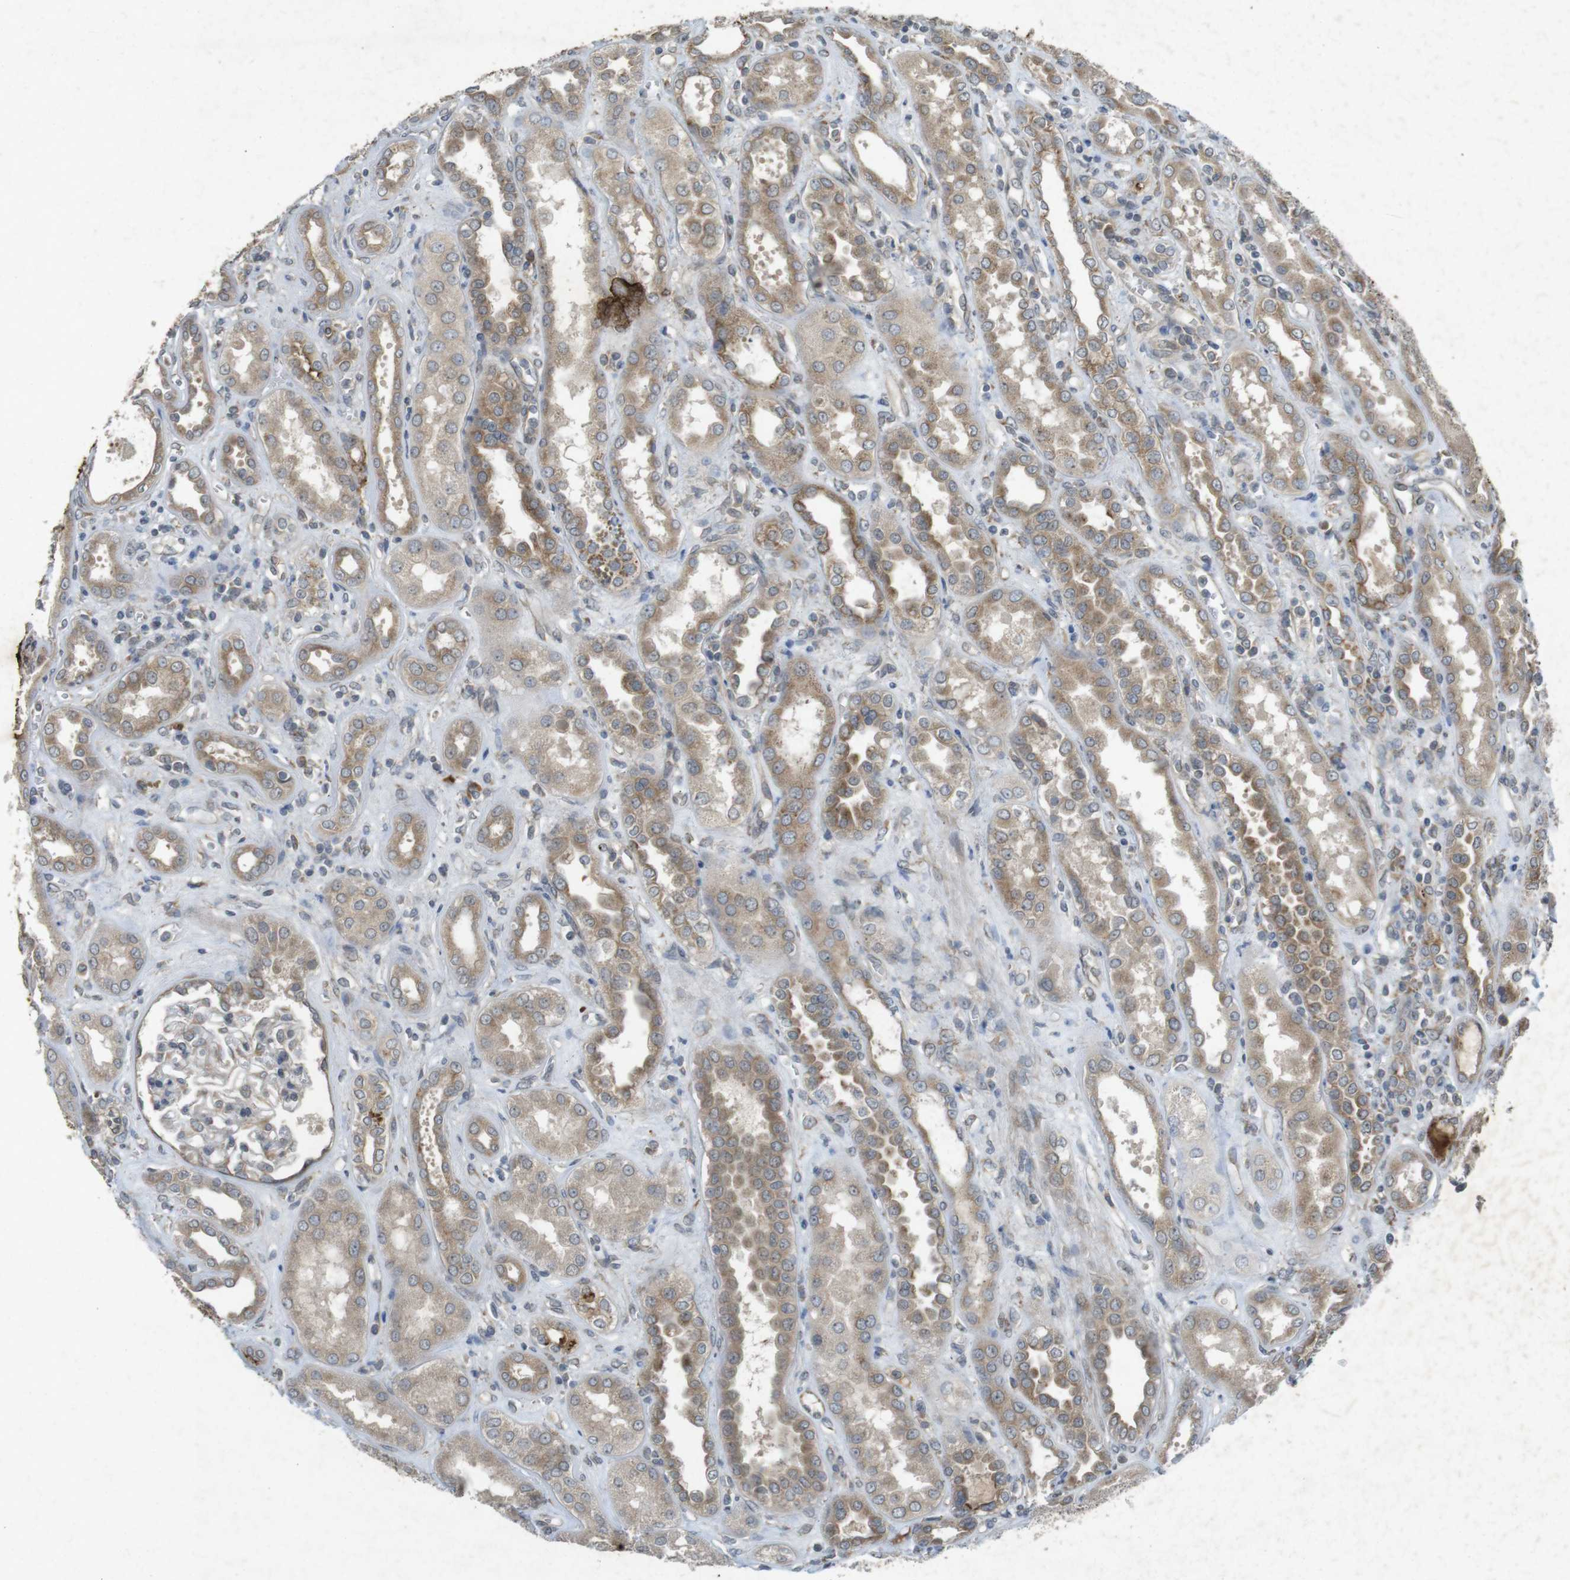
{"staining": {"intensity": "weak", "quantity": "<25%", "location": "cytoplasmic/membranous"}, "tissue": "kidney", "cell_type": "Cells in glomeruli", "image_type": "normal", "snomed": [{"axis": "morphology", "description": "Normal tissue, NOS"}, {"axis": "topography", "description": "Kidney"}], "caption": "Immunohistochemistry image of unremarkable kidney stained for a protein (brown), which shows no positivity in cells in glomeruli. (DAB immunohistochemistry (IHC), high magnification).", "gene": "FLCN", "patient": {"sex": "male", "age": 59}}